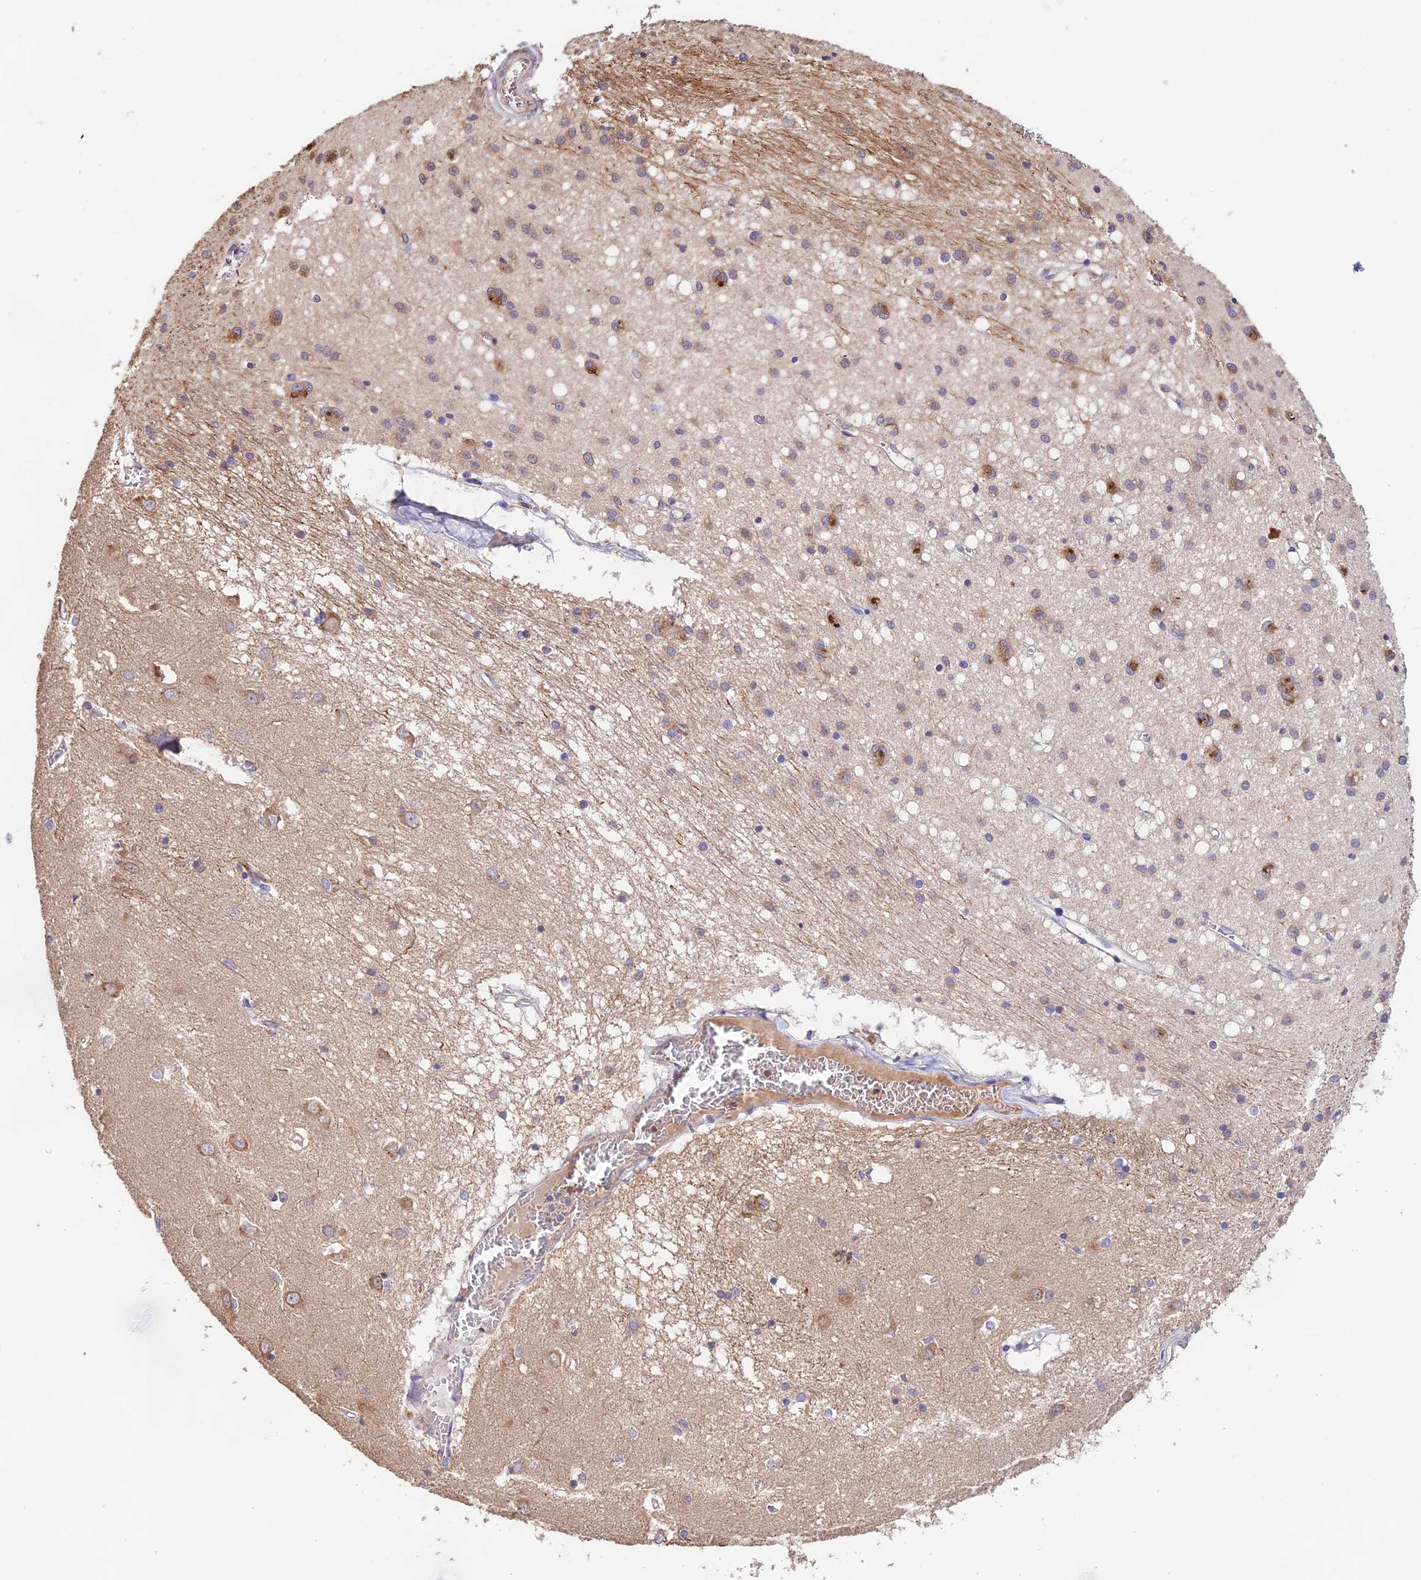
{"staining": {"intensity": "strong", "quantity": "<25%", "location": "cytoplasmic/membranous"}, "tissue": "caudate", "cell_type": "Glial cells", "image_type": "normal", "snomed": [{"axis": "morphology", "description": "Normal tissue, NOS"}, {"axis": "topography", "description": "Lateral ventricle wall"}], "caption": "Immunohistochemistry staining of normal caudate, which displays medium levels of strong cytoplasmic/membranous staining in approximately <25% of glial cells indicating strong cytoplasmic/membranous protein expression. The staining was performed using DAB (3,3'-diaminobenzidine) (brown) for protein detection and nuclei were counterstained in hematoxylin (blue).", "gene": "EMC3", "patient": {"sex": "male", "age": 37}}